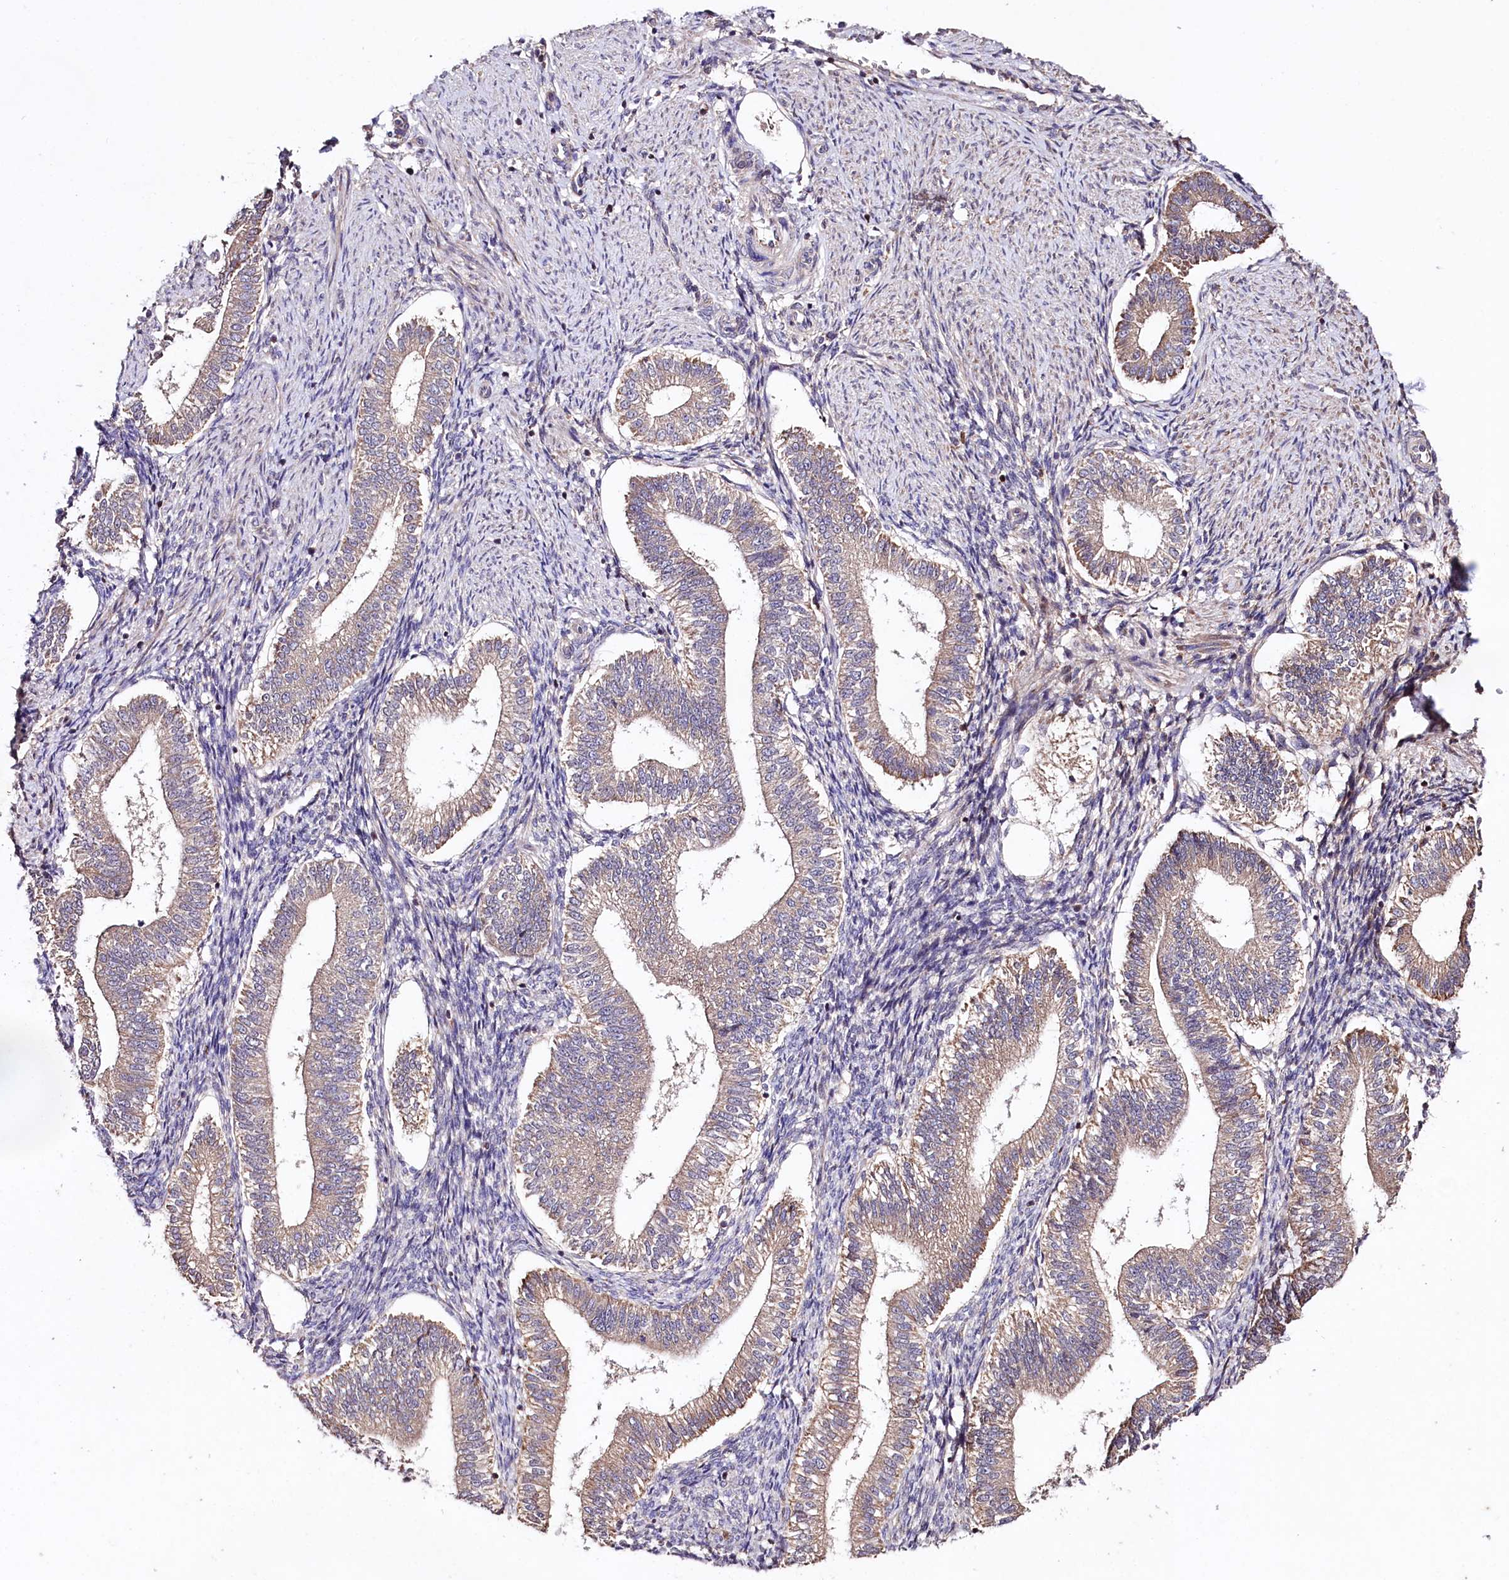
{"staining": {"intensity": "moderate", "quantity": "<25%", "location": "cytoplasmic/membranous"}, "tissue": "endometrium", "cell_type": "Cells in endometrial stroma", "image_type": "normal", "snomed": [{"axis": "morphology", "description": "Normal tissue, NOS"}, {"axis": "topography", "description": "Endometrium"}], "caption": "The histopathology image exhibits a brown stain indicating the presence of a protein in the cytoplasmic/membranous of cells in endometrial stroma in endometrium.", "gene": "TNPO3", "patient": {"sex": "female", "age": 25}}